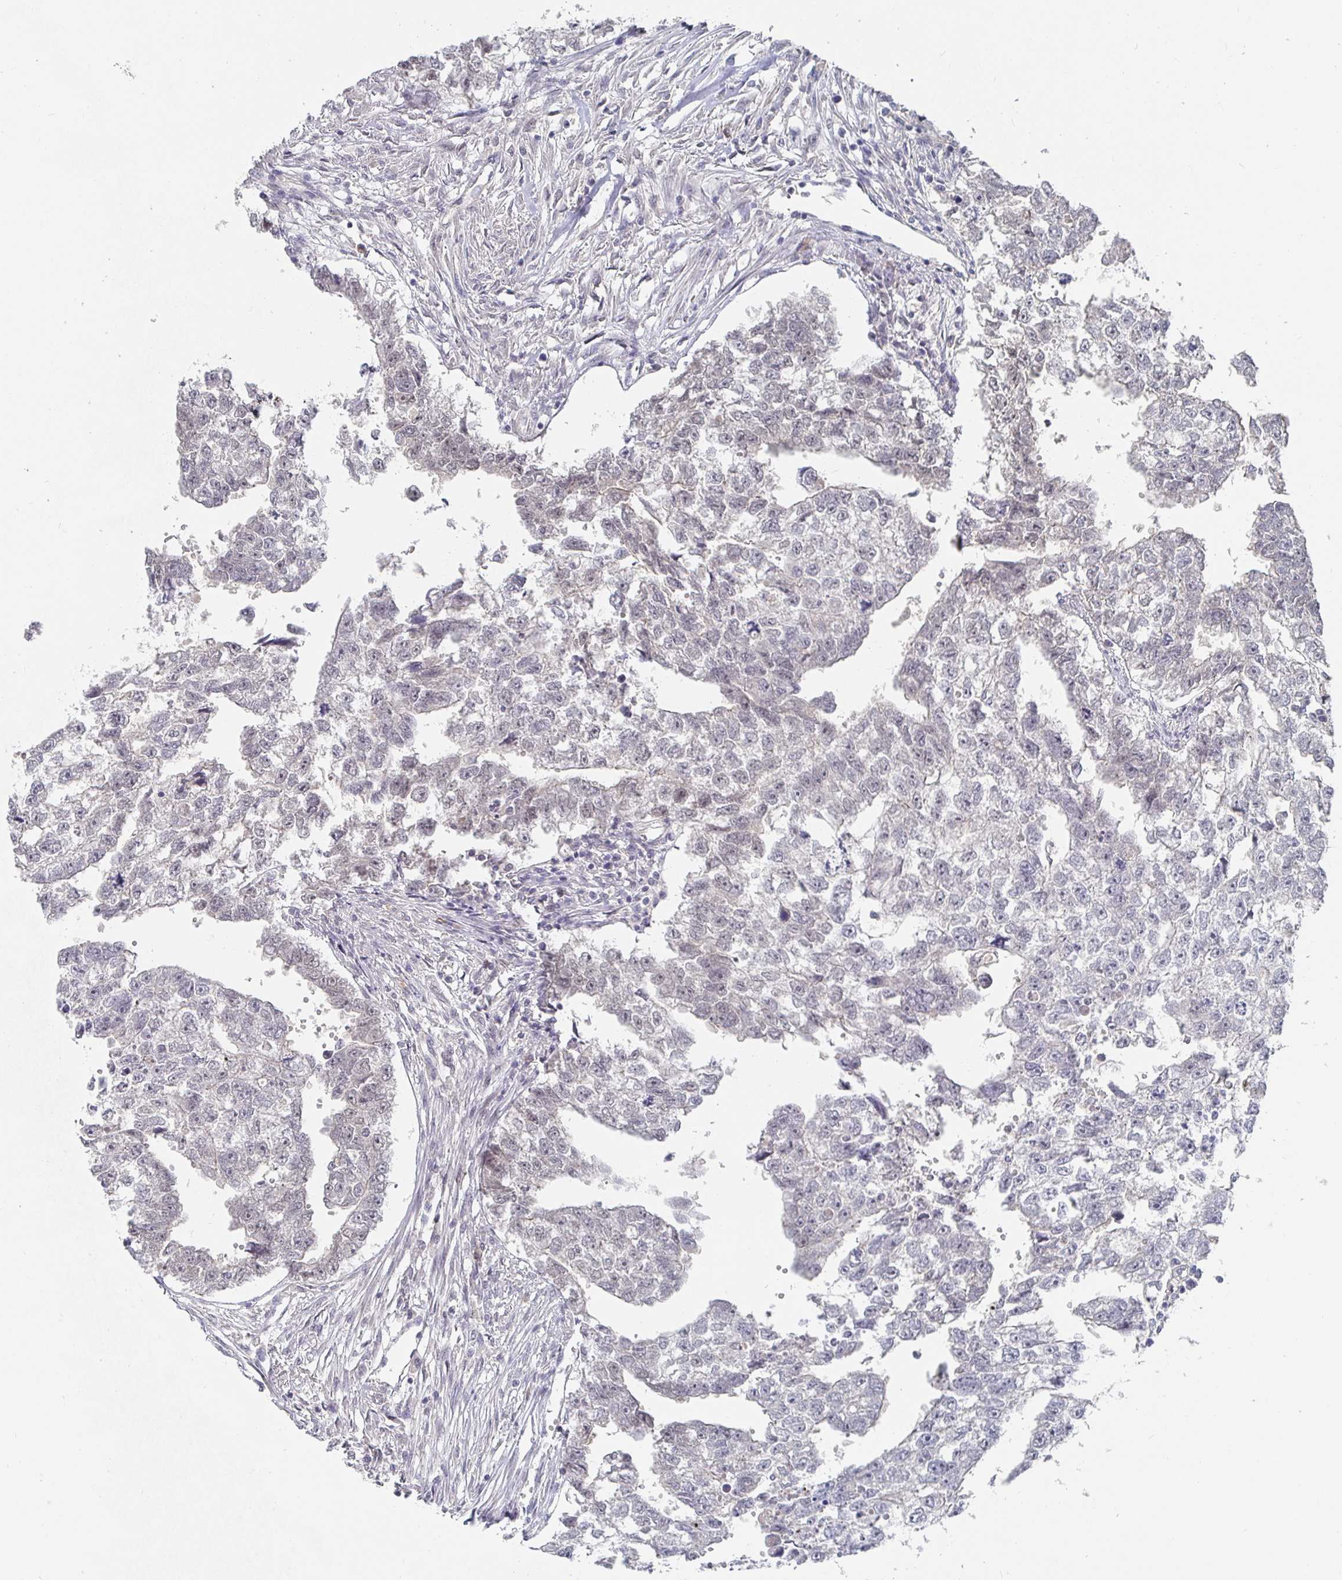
{"staining": {"intensity": "negative", "quantity": "none", "location": "none"}, "tissue": "testis cancer", "cell_type": "Tumor cells", "image_type": "cancer", "snomed": [{"axis": "morphology", "description": "Carcinoma, Embryonal, NOS"}, {"axis": "morphology", "description": "Teratoma, malignant, NOS"}, {"axis": "topography", "description": "Testis"}], "caption": "There is no significant positivity in tumor cells of testis cancer.", "gene": "MEIS1", "patient": {"sex": "male", "age": 44}}